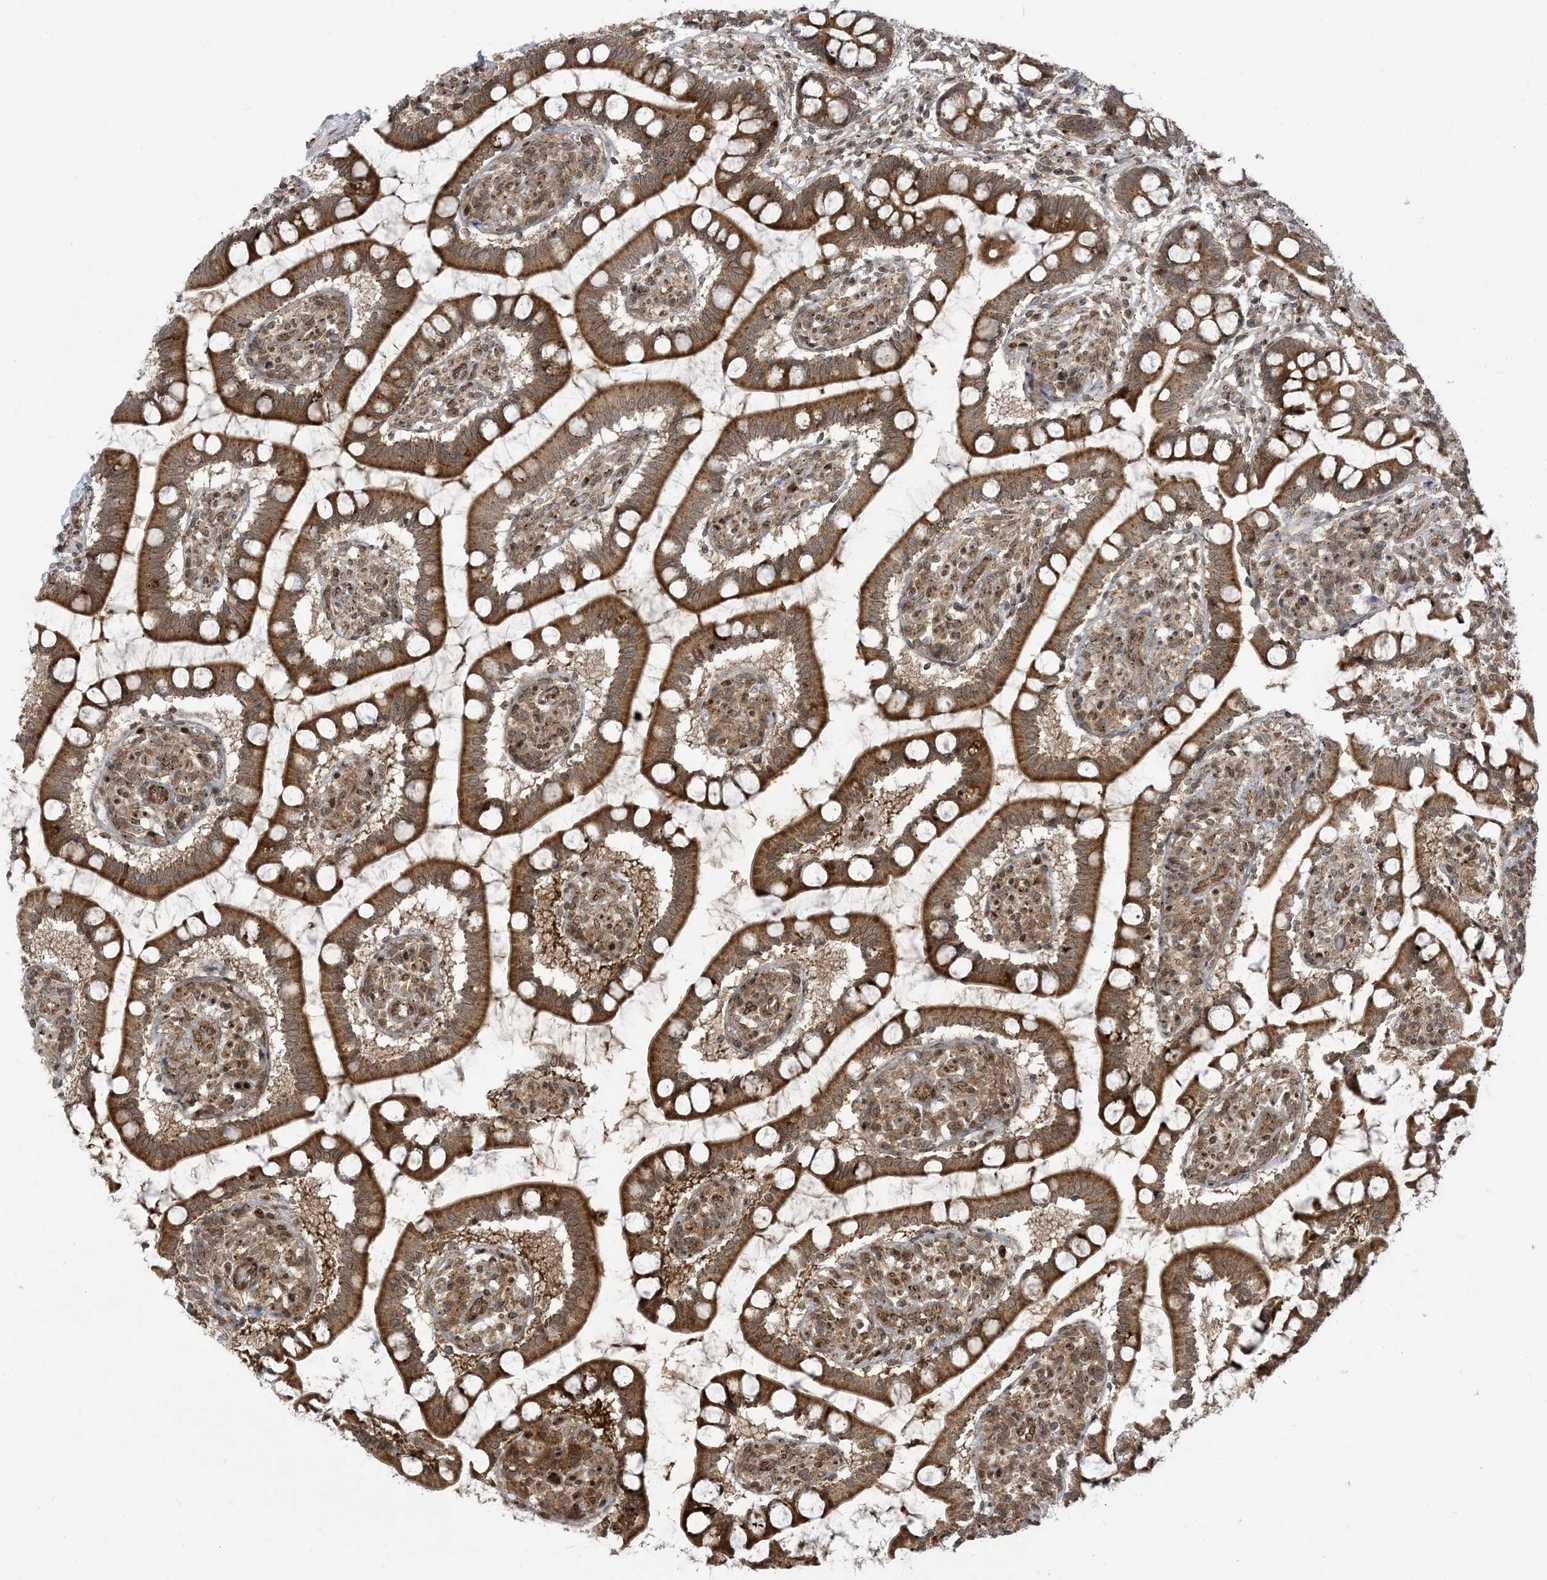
{"staining": {"intensity": "strong", "quantity": ">75%", "location": "cytoplasmic/membranous"}, "tissue": "small intestine", "cell_type": "Glandular cells", "image_type": "normal", "snomed": [{"axis": "morphology", "description": "Normal tissue, NOS"}, {"axis": "topography", "description": "Small intestine"}], "caption": "Small intestine stained with IHC reveals strong cytoplasmic/membranous expression in approximately >75% of glandular cells.", "gene": "CASP4", "patient": {"sex": "male", "age": 52}}